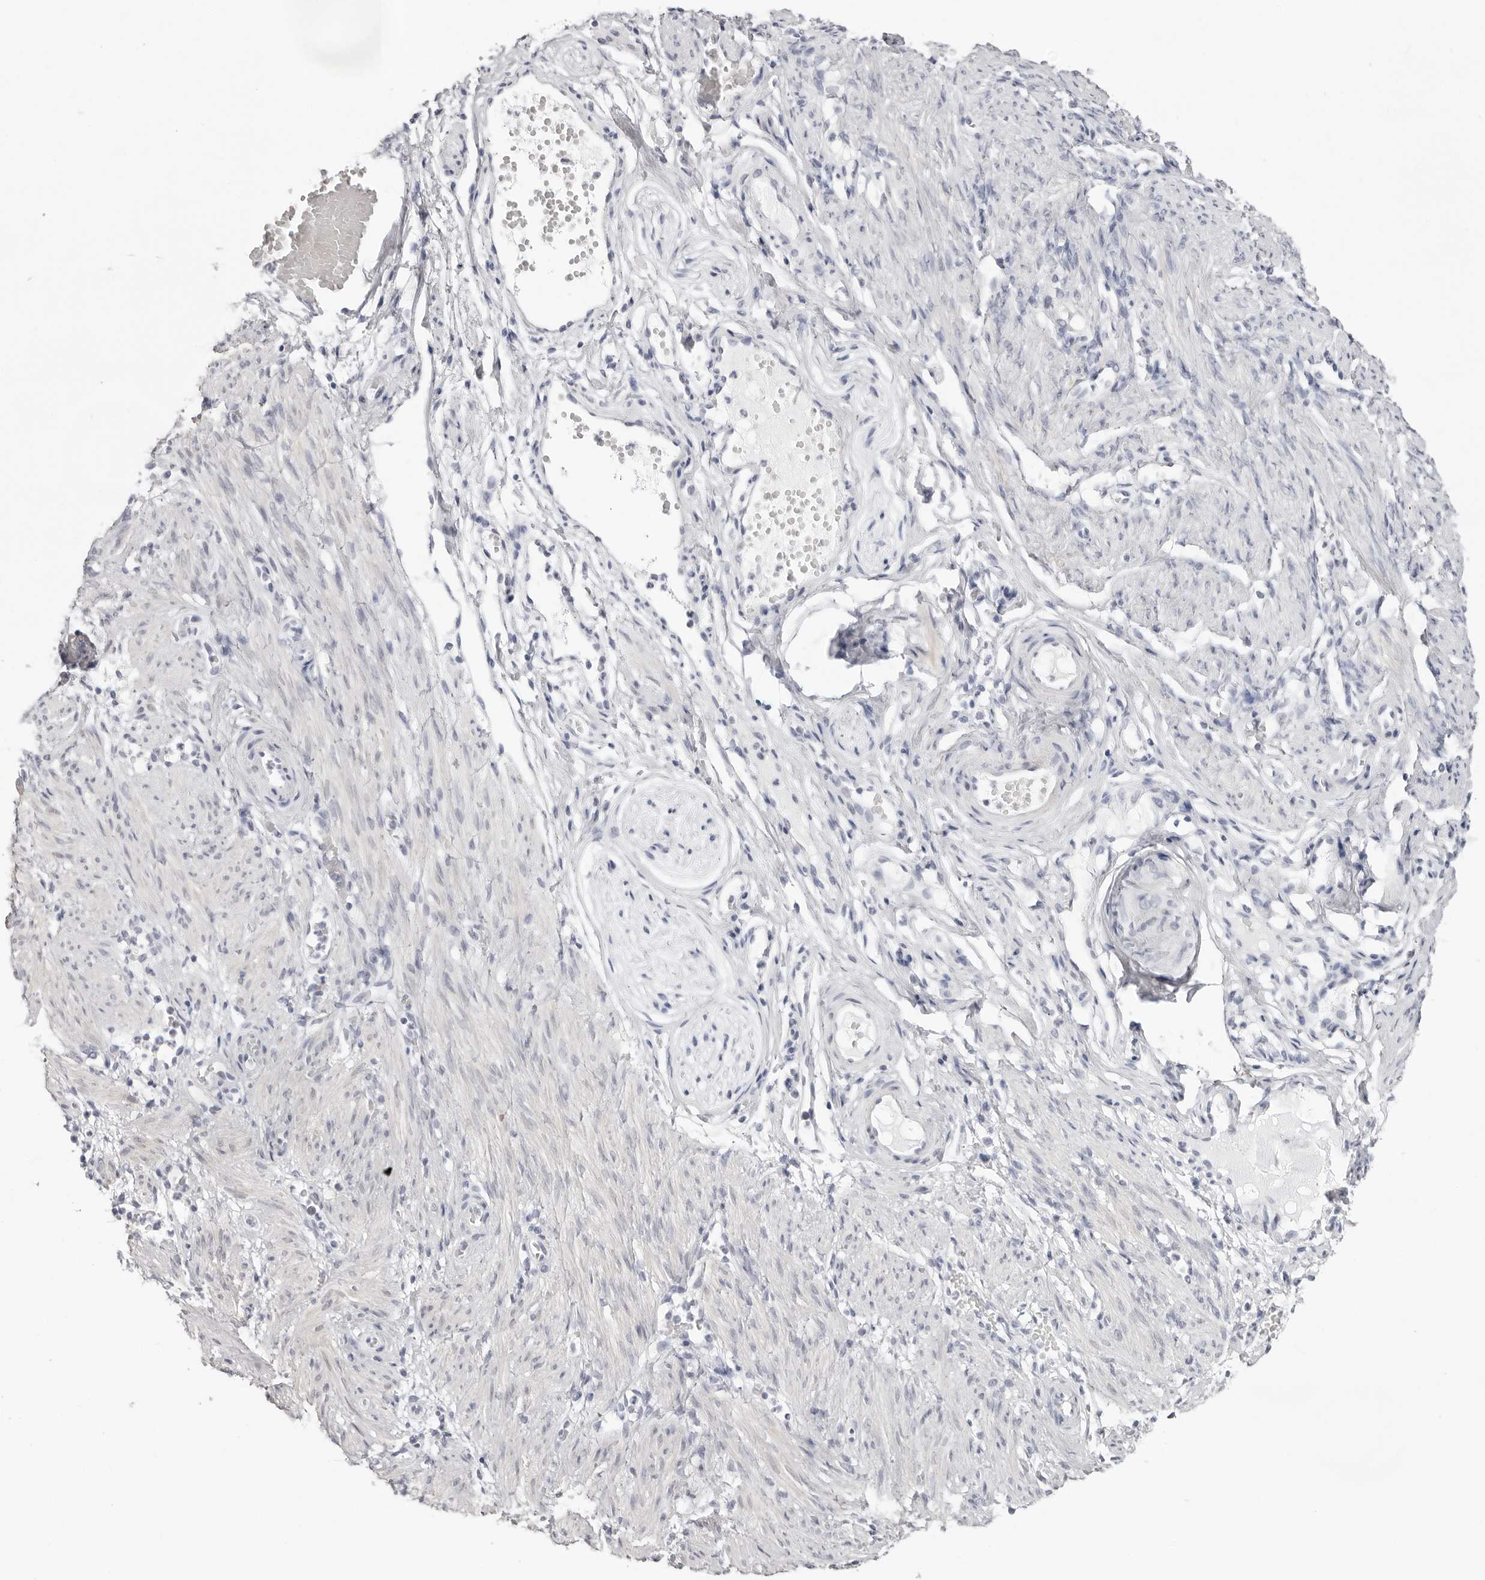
{"staining": {"intensity": "negative", "quantity": "none", "location": "none"}, "tissue": "adipose tissue", "cell_type": "Adipocytes", "image_type": "normal", "snomed": [{"axis": "morphology", "description": "Normal tissue, NOS"}, {"axis": "topography", "description": "Smooth muscle"}, {"axis": "topography", "description": "Peripheral nerve tissue"}], "caption": "This photomicrograph is of normal adipose tissue stained with immunohistochemistry (IHC) to label a protein in brown with the nuclei are counter-stained blue. There is no staining in adipocytes. (Immunohistochemistry, brightfield microscopy, high magnification).", "gene": "INSL3", "patient": {"sex": "female", "age": 39}}